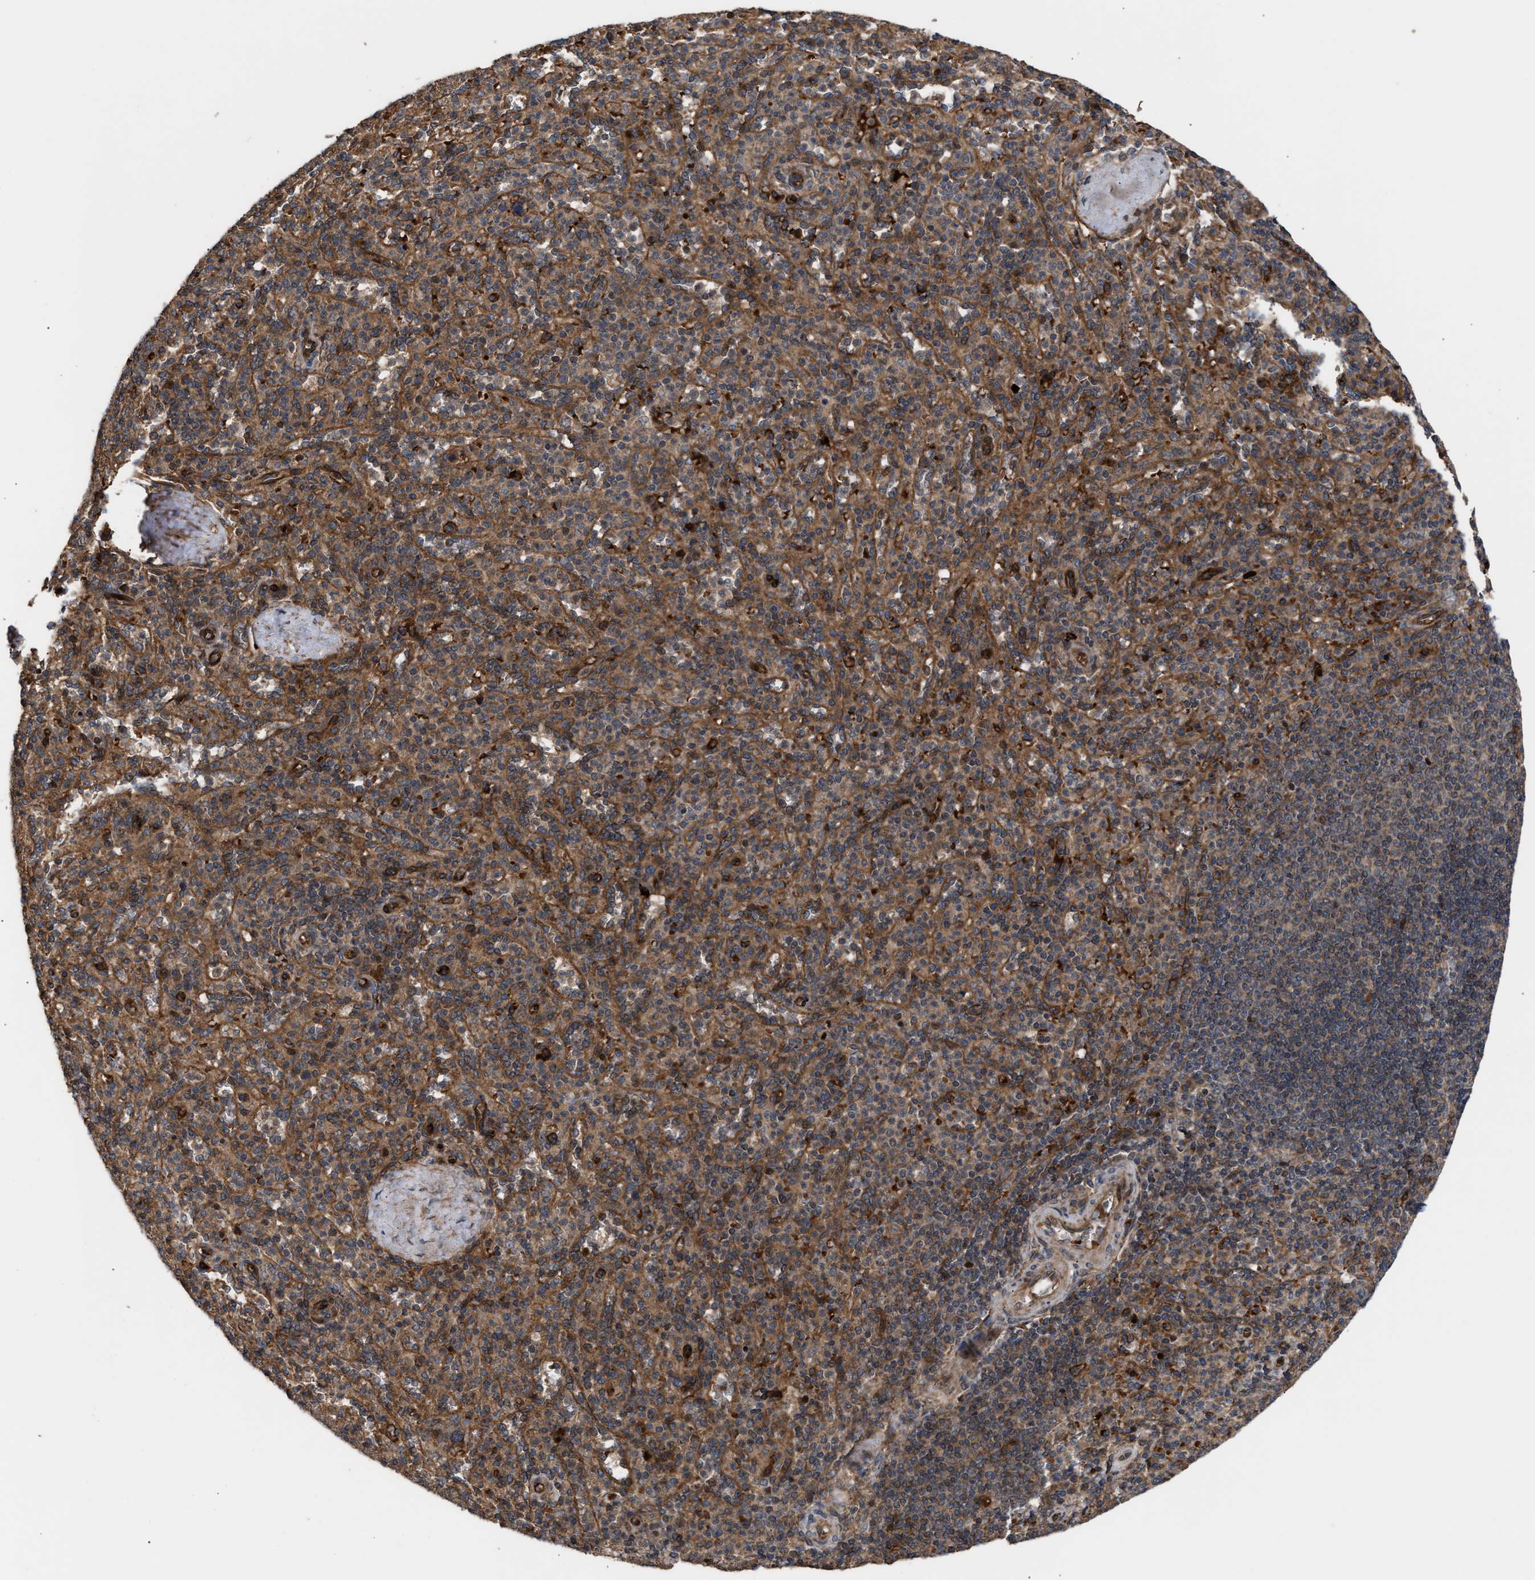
{"staining": {"intensity": "moderate", "quantity": ">75%", "location": "cytoplasmic/membranous"}, "tissue": "spleen", "cell_type": "Cells in red pulp", "image_type": "normal", "snomed": [{"axis": "morphology", "description": "Normal tissue, NOS"}, {"axis": "topography", "description": "Spleen"}], "caption": "IHC histopathology image of normal spleen stained for a protein (brown), which shows medium levels of moderate cytoplasmic/membranous positivity in approximately >75% of cells in red pulp.", "gene": "STAU1", "patient": {"sex": "male", "age": 36}}